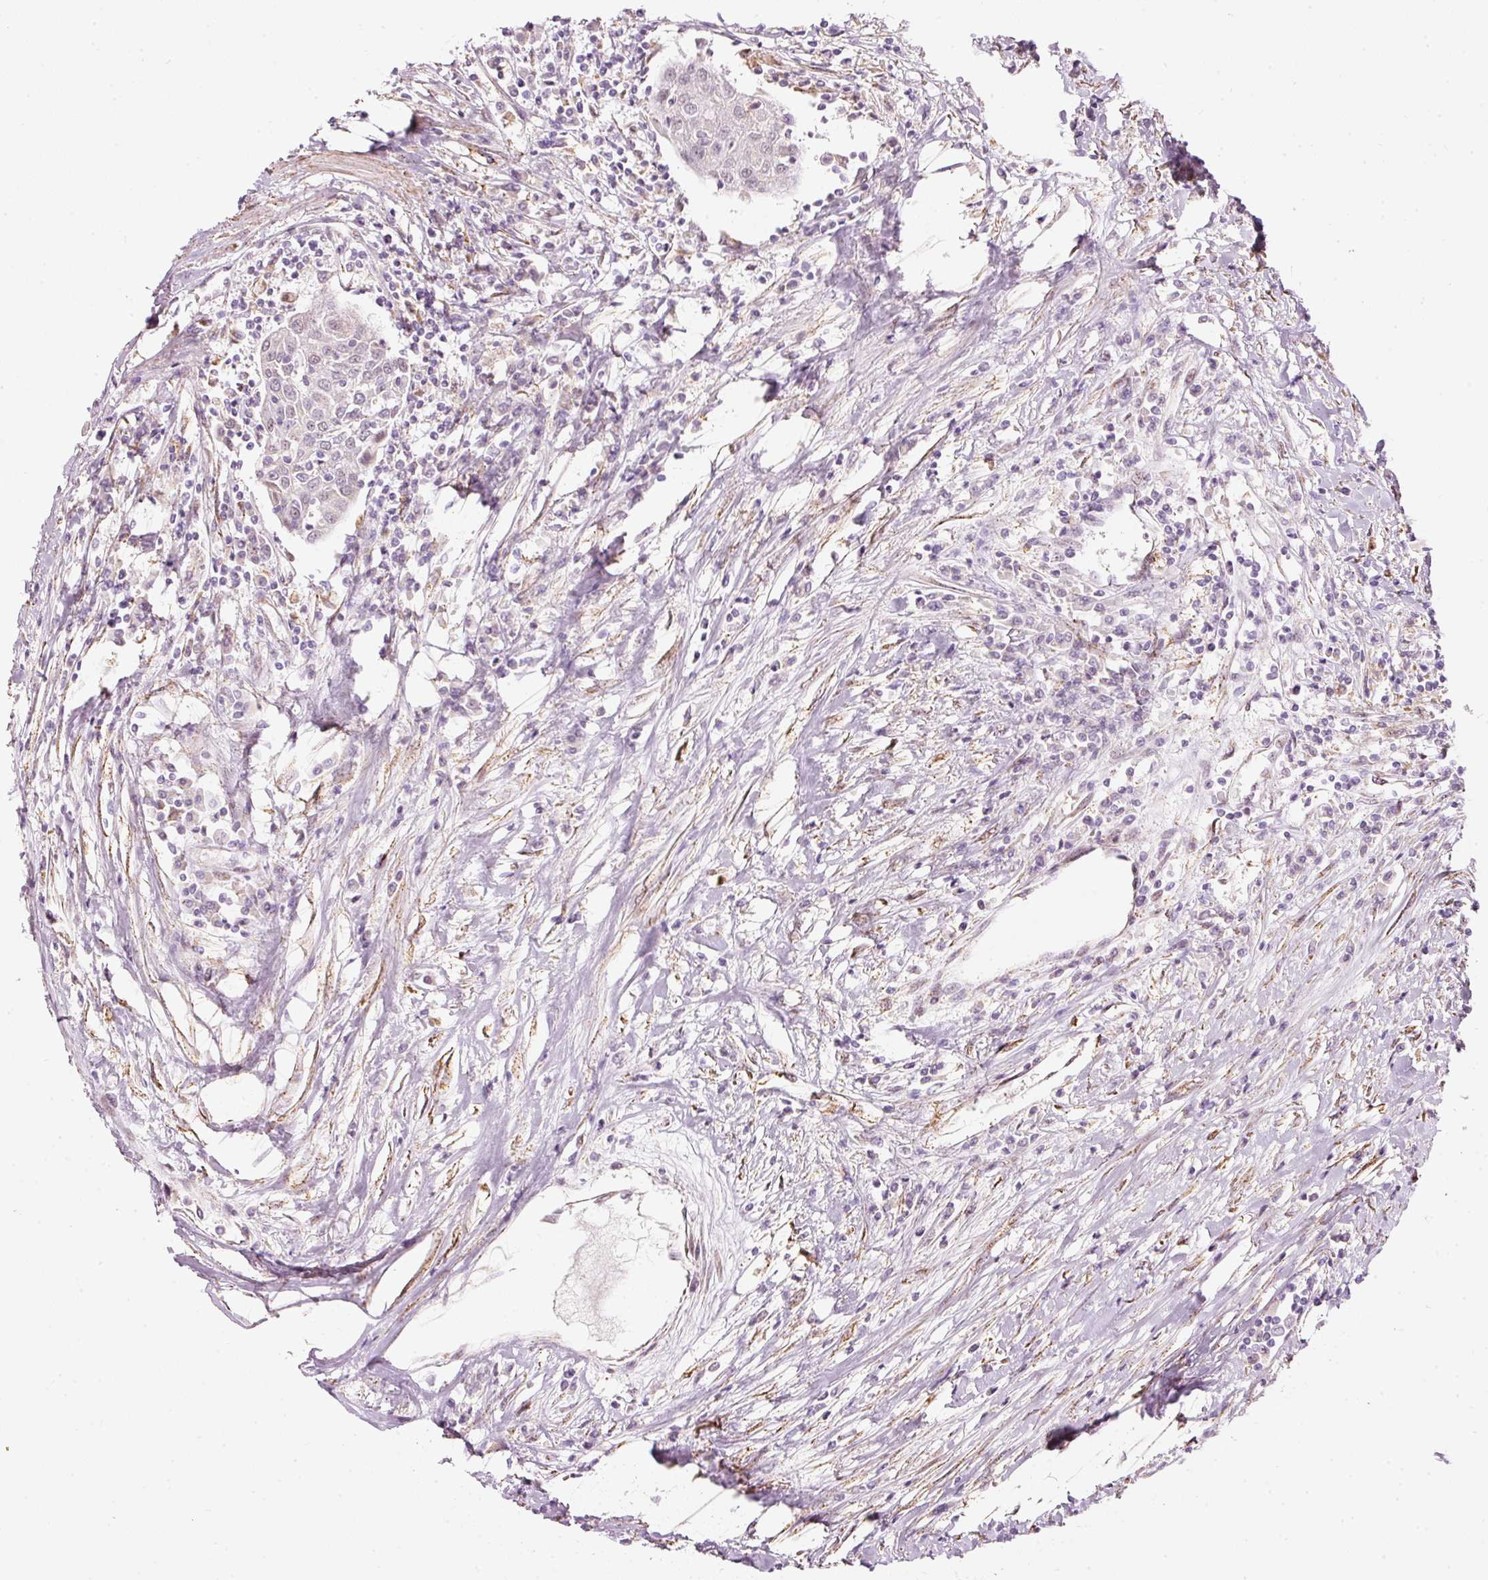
{"staining": {"intensity": "negative", "quantity": "none", "location": "none"}, "tissue": "urothelial cancer", "cell_type": "Tumor cells", "image_type": "cancer", "snomed": [{"axis": "morphology", "description": "Urothelial carcinoma, High grade"}, {"axis": "topography", "description": "Urinary bladder"}], "caption": "IHC histopathology image of neoplastic tissue: urothelial carcinoma (high-grade) stained with DAB displays no significant protein staining in tumor cells.", "gene": "RNF39", "patient": {"sex": "female", "age": 85}}